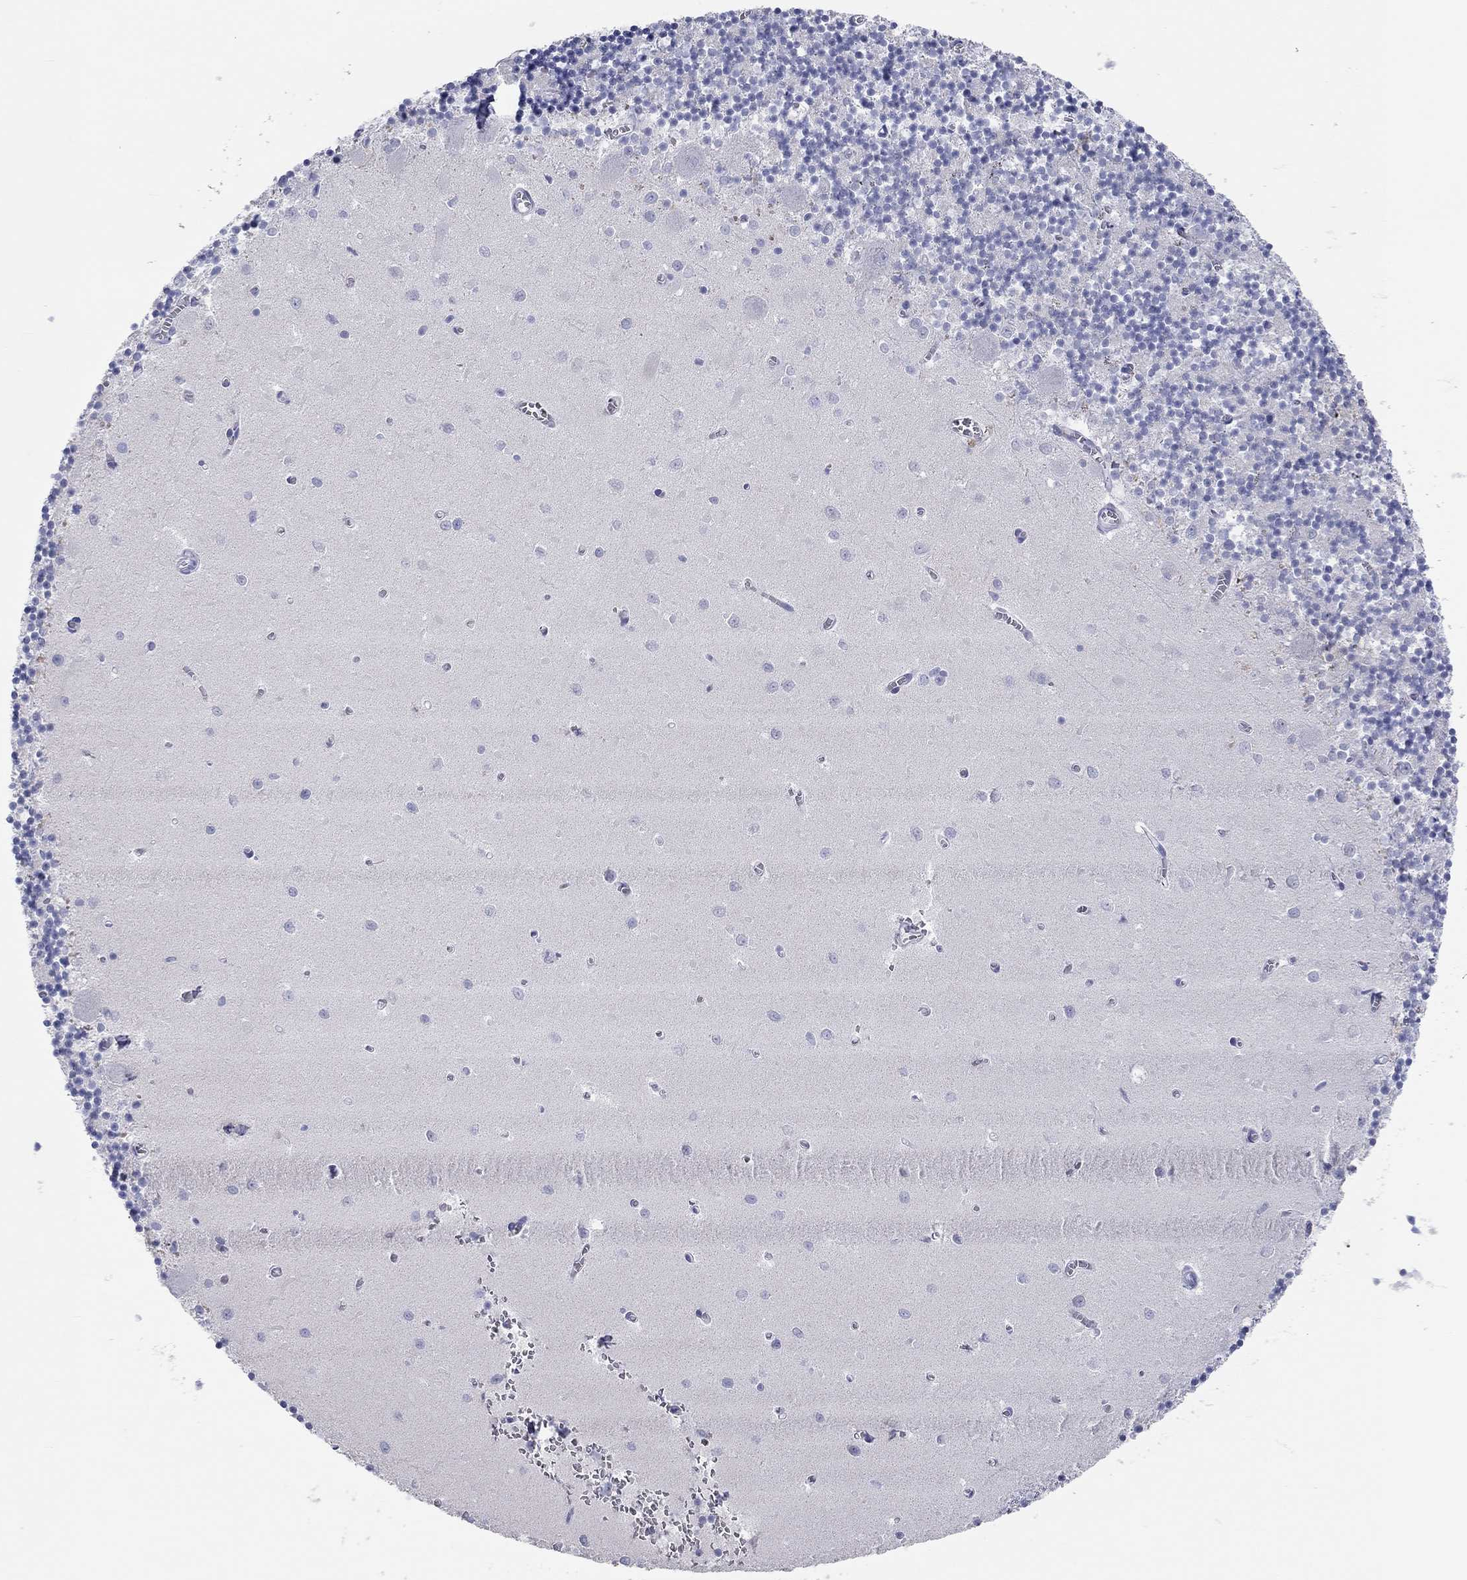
{"staining": {"intensity": "negative", "quantity": "none", "location": "none"}, "tissue": "cerebellum", "cell_type": "Cells in granular layer", "image_type": "normal", "snomed": [{"axis": "morphology", "description": "Normal tissue, NOS"}, {"axis": "topography", "description": "Cerebellum"}], "caption": "Micrograph shows no significant protein staining in cells in granular layer of unremarkable cerebellum. Brightfield microscopy of immunohistochemistry stained with DAB (brown) and hematoxylin (blue), captured at high magnification.", "gene": "AK8", "patient": {"sex": "female", "age": 64}}